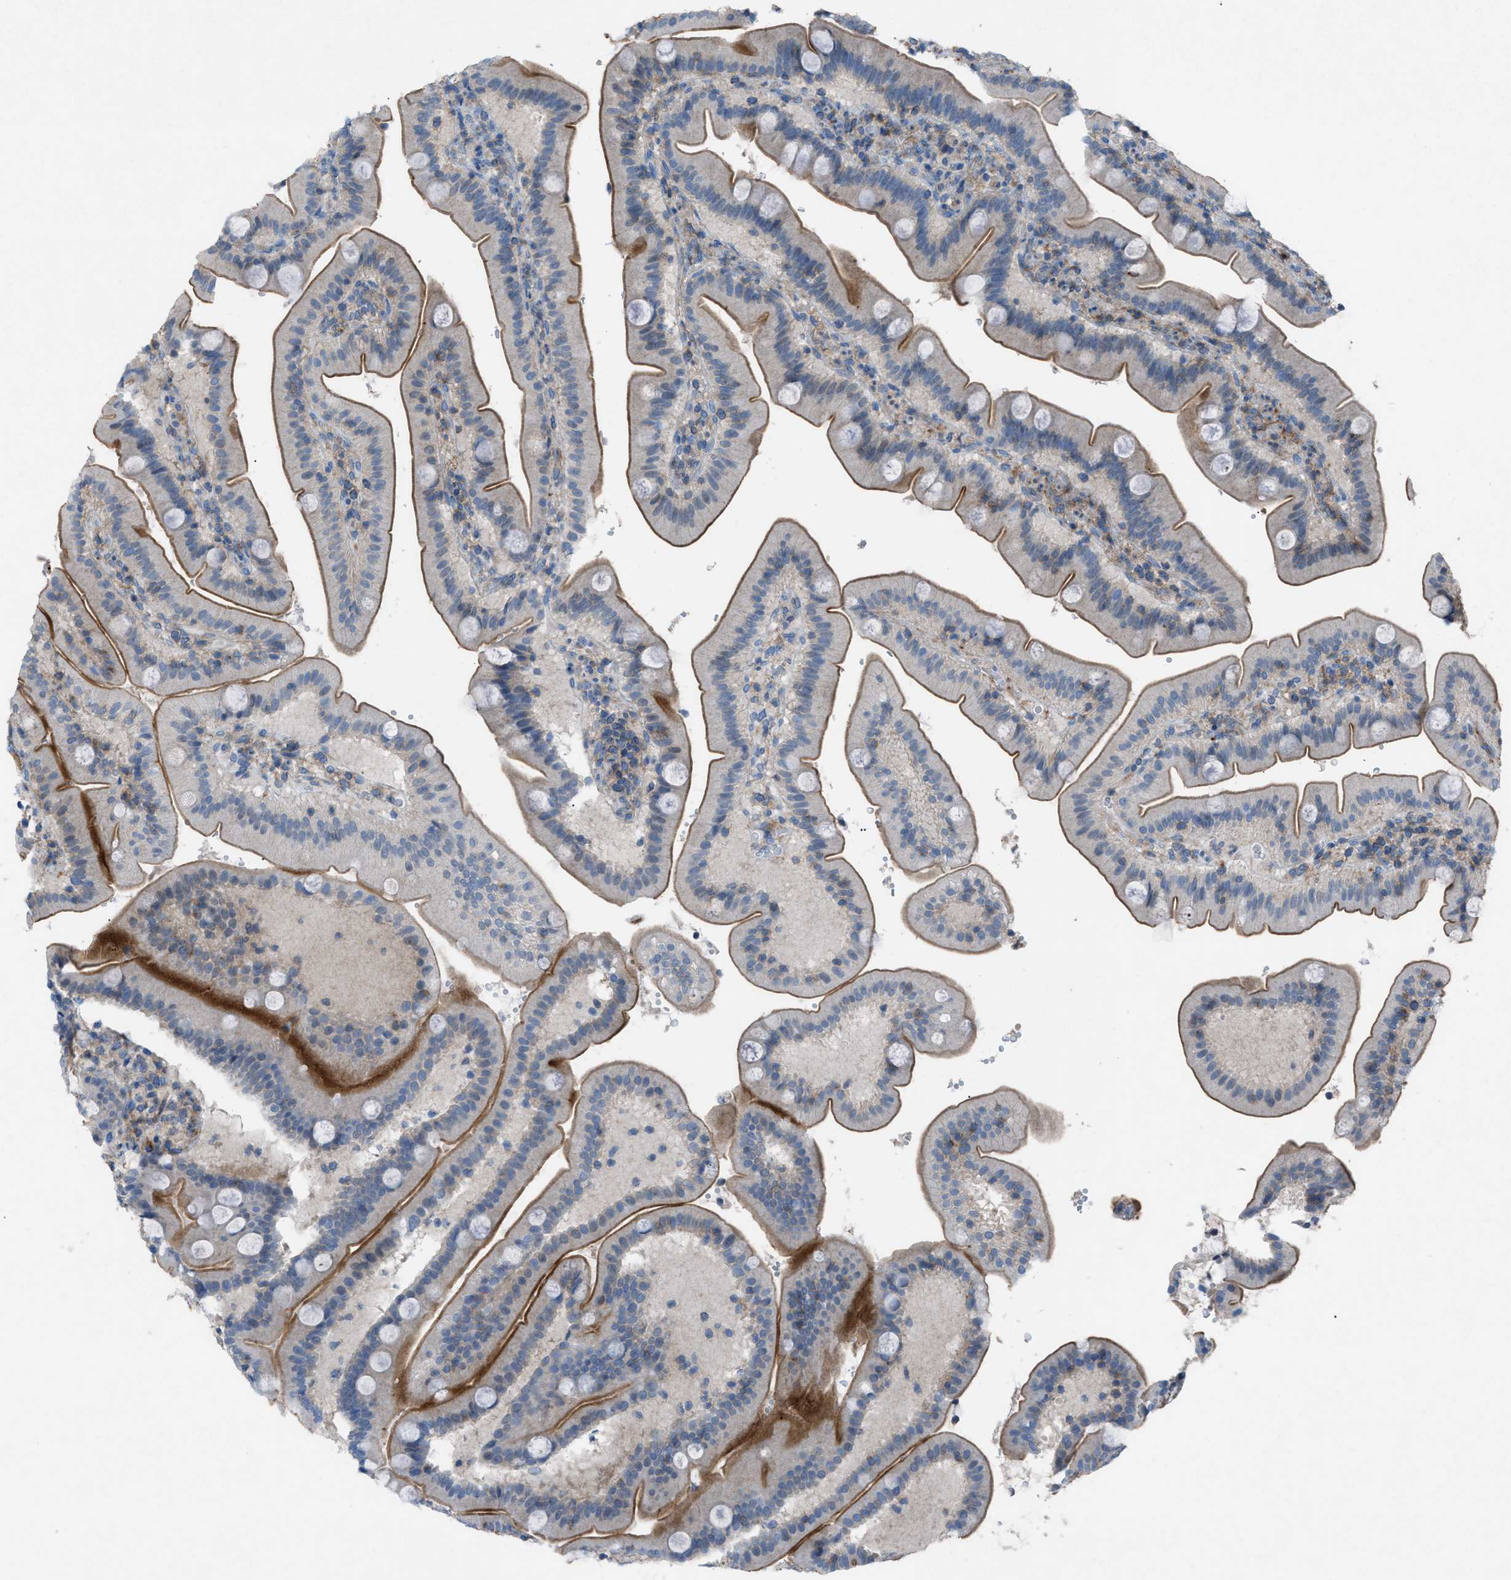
{"staining": {"intensity": "moderate", "quantity": "25%-75%", "location": "cytoplasmic/membranous"}, "tissue": "duodenum", "cell_type": "Glandular cells", "image_type": "normal", "snomed": [{"axis": "morphology", "description": "Normal tissue, NOS"}, {"axis": "topography", "description": "Duodenum"}], "caption": "IHC (DAB (3,3'-diaminobenzidine)) staining of benign duodenum reveals moderate cytoplasmic/membranous protein expression in approximately 25%-75% of glandular cells.", "gene": "NCK2", "patient": {"sex": "male", "age": 54}}